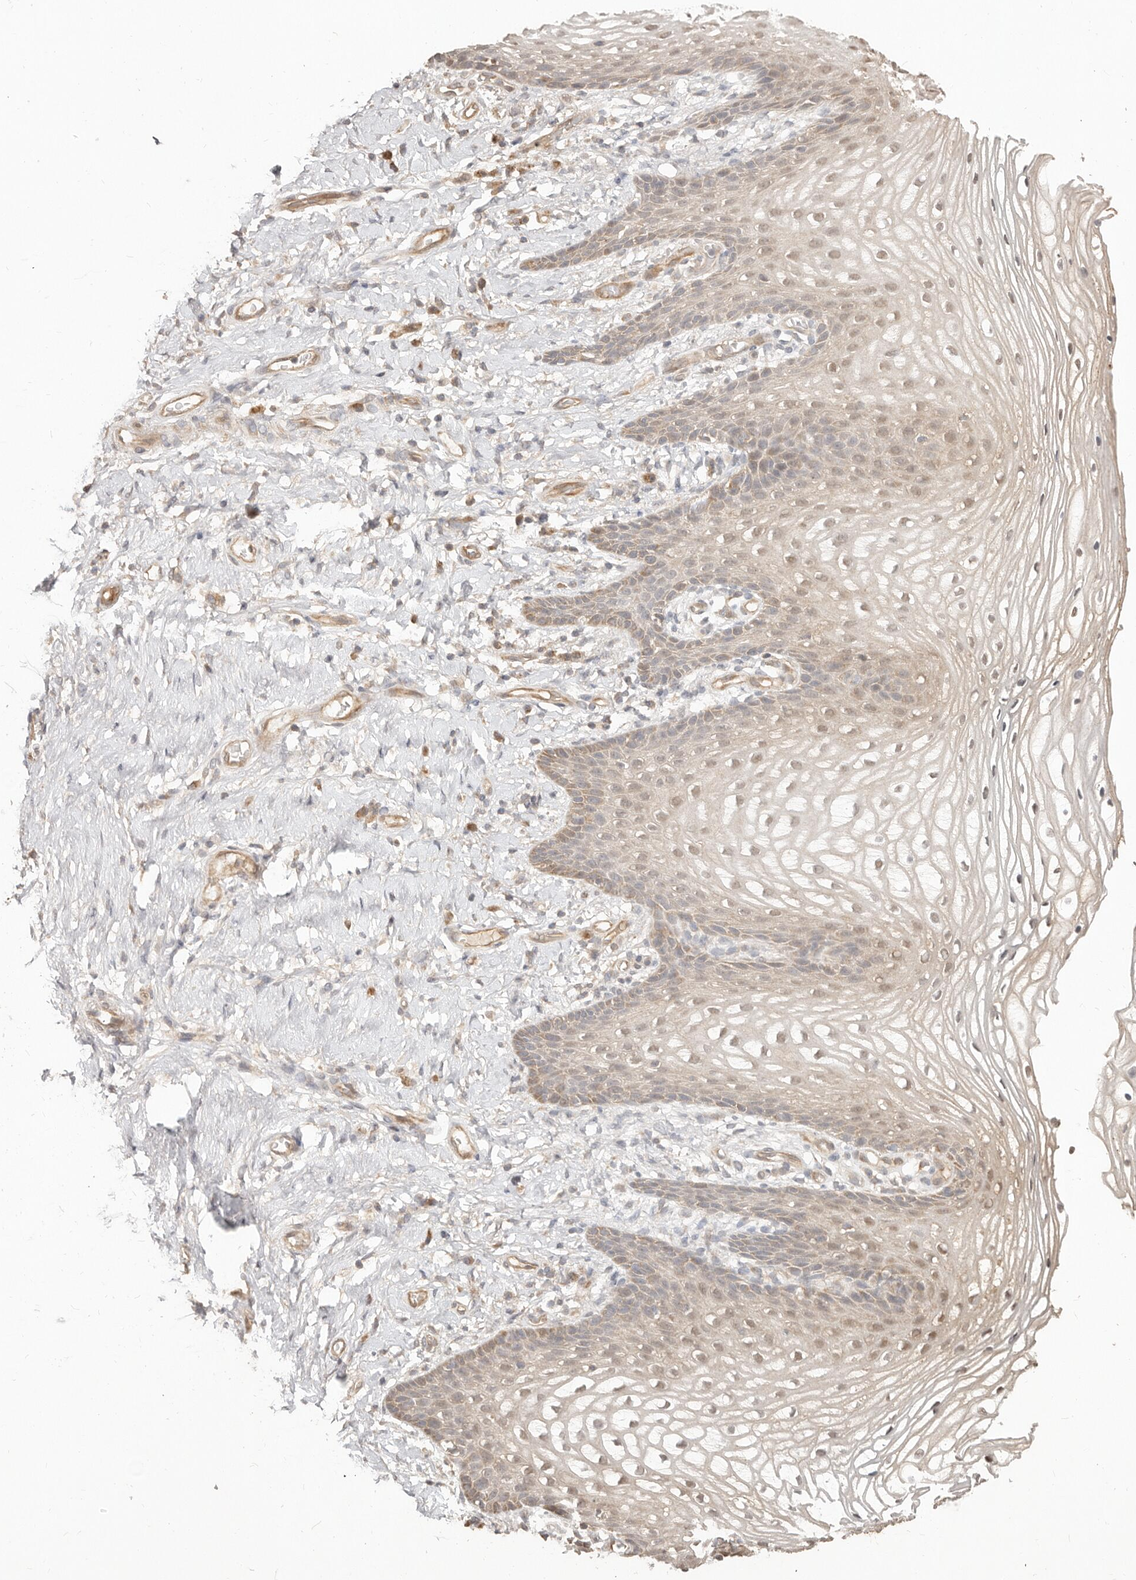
{"staining": {"intensity": "weak", "quantity": "25%-75%", "location": "cytoplasmic/membranous"}, "tissue": "vagina", "cell_type": "Squamous epithelial cells", "image_type": "normal", "snomed": [{"axis": "morphology", "description": "Normal tissue, NOS"}, {"axis": "topography", "description": "Vagina"}], "caption": "IHC image of unremarkable vagina stained for a protein (brown), which shows low levels of weak cytoplasmic/membranous staining in about 25%-75% of squamous epithelial cells.", "gene": "MTFR2", "patient": {"sex": "female", "age": 60}}